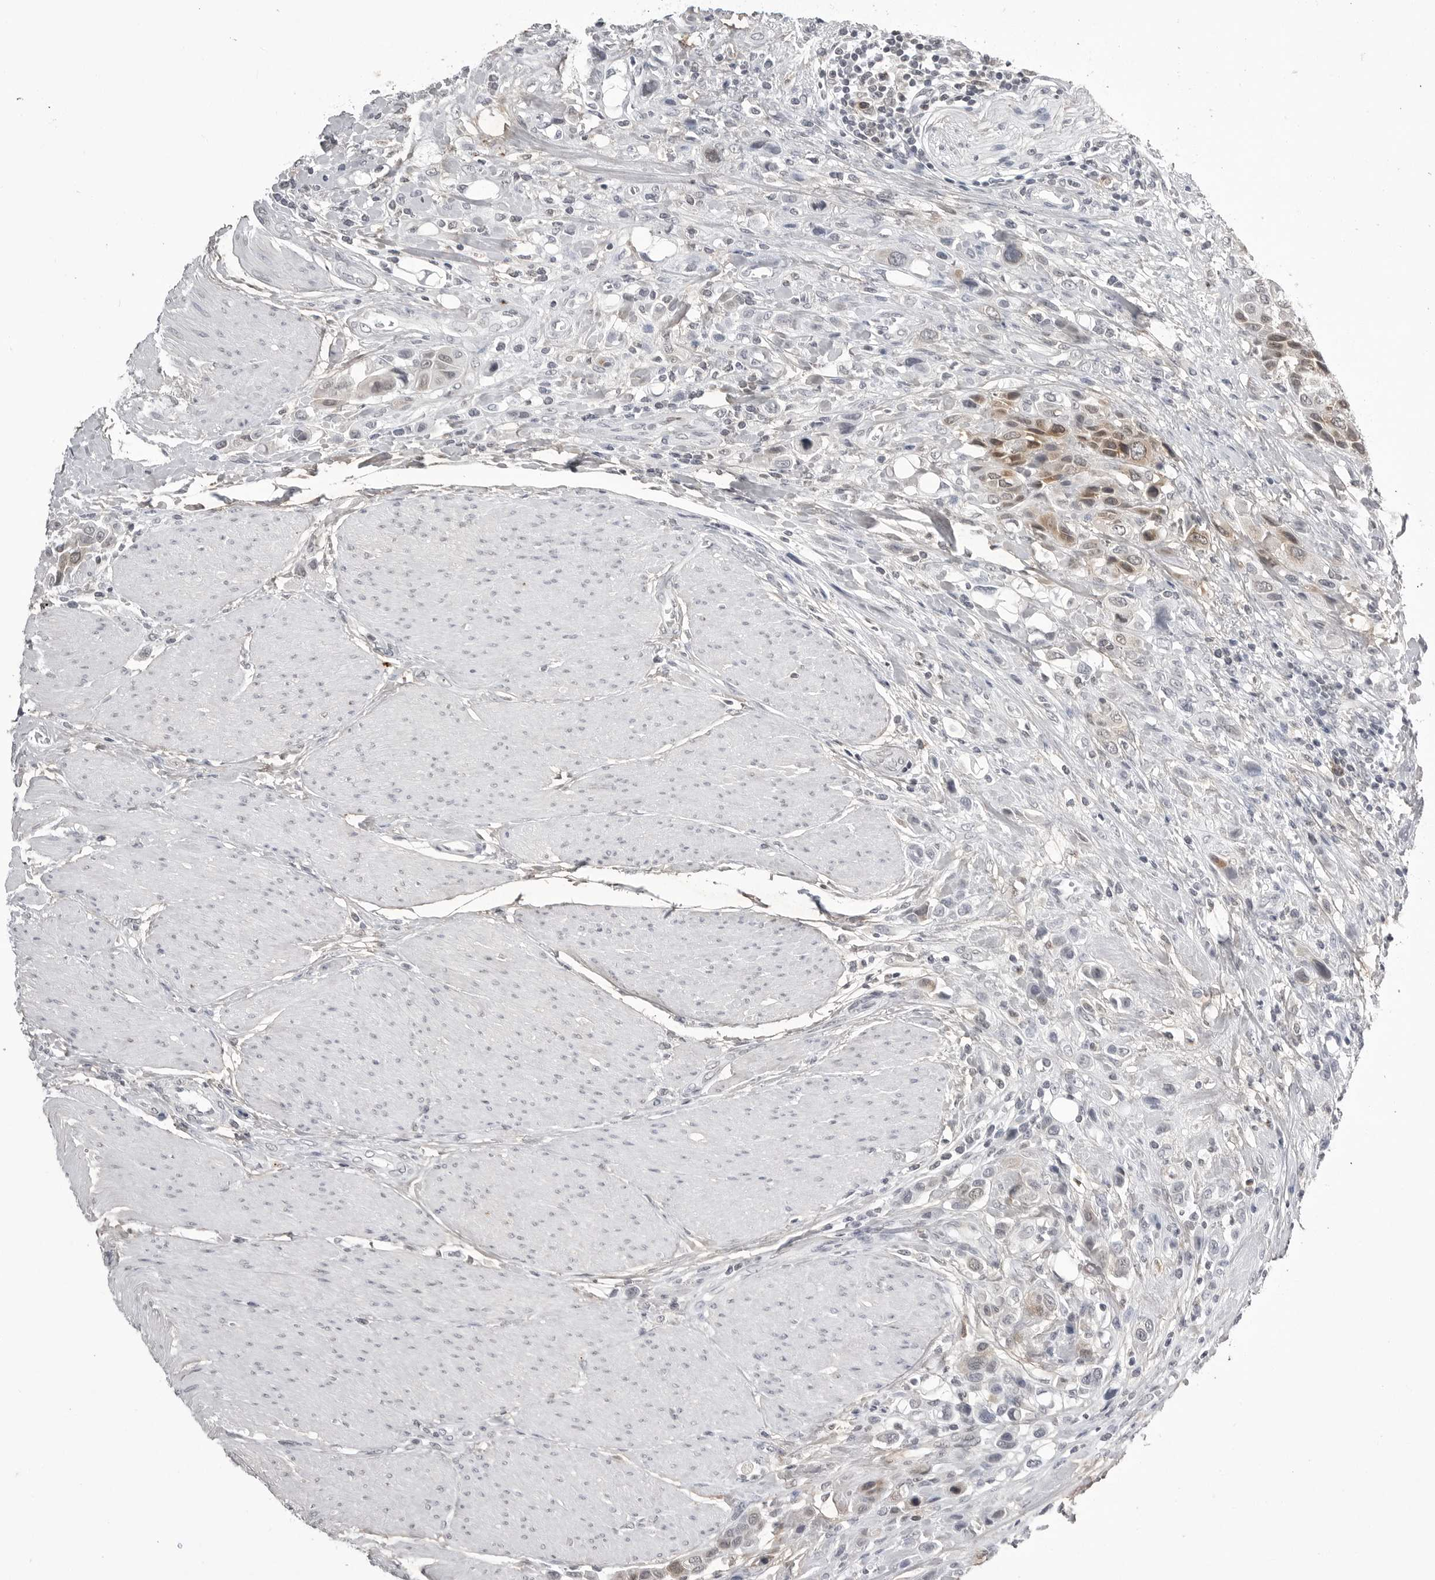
{"staining": {"intensity": "weak", "quantity": "25%-75%", "location": "cytoplasmic/membranous"}, "tissue": "urothelial cancer", "cell_type": "Tumor cells", "image_type": "cancer", "snomed": [{"axis": "morphology", "description": "Urothelial carcinoma, High grade"}, {"axis": "topography", "description": "Urinary bladder"}], "caption": "Approximately 25%-75% of tumor cells in human urothelial cancer demonstrate weak cytoplasmic/membranous protein staining as visualized by brown immunohistochemical staining.", "gene": "RRM1", "patient": {"sex": "male", "age": 50}}